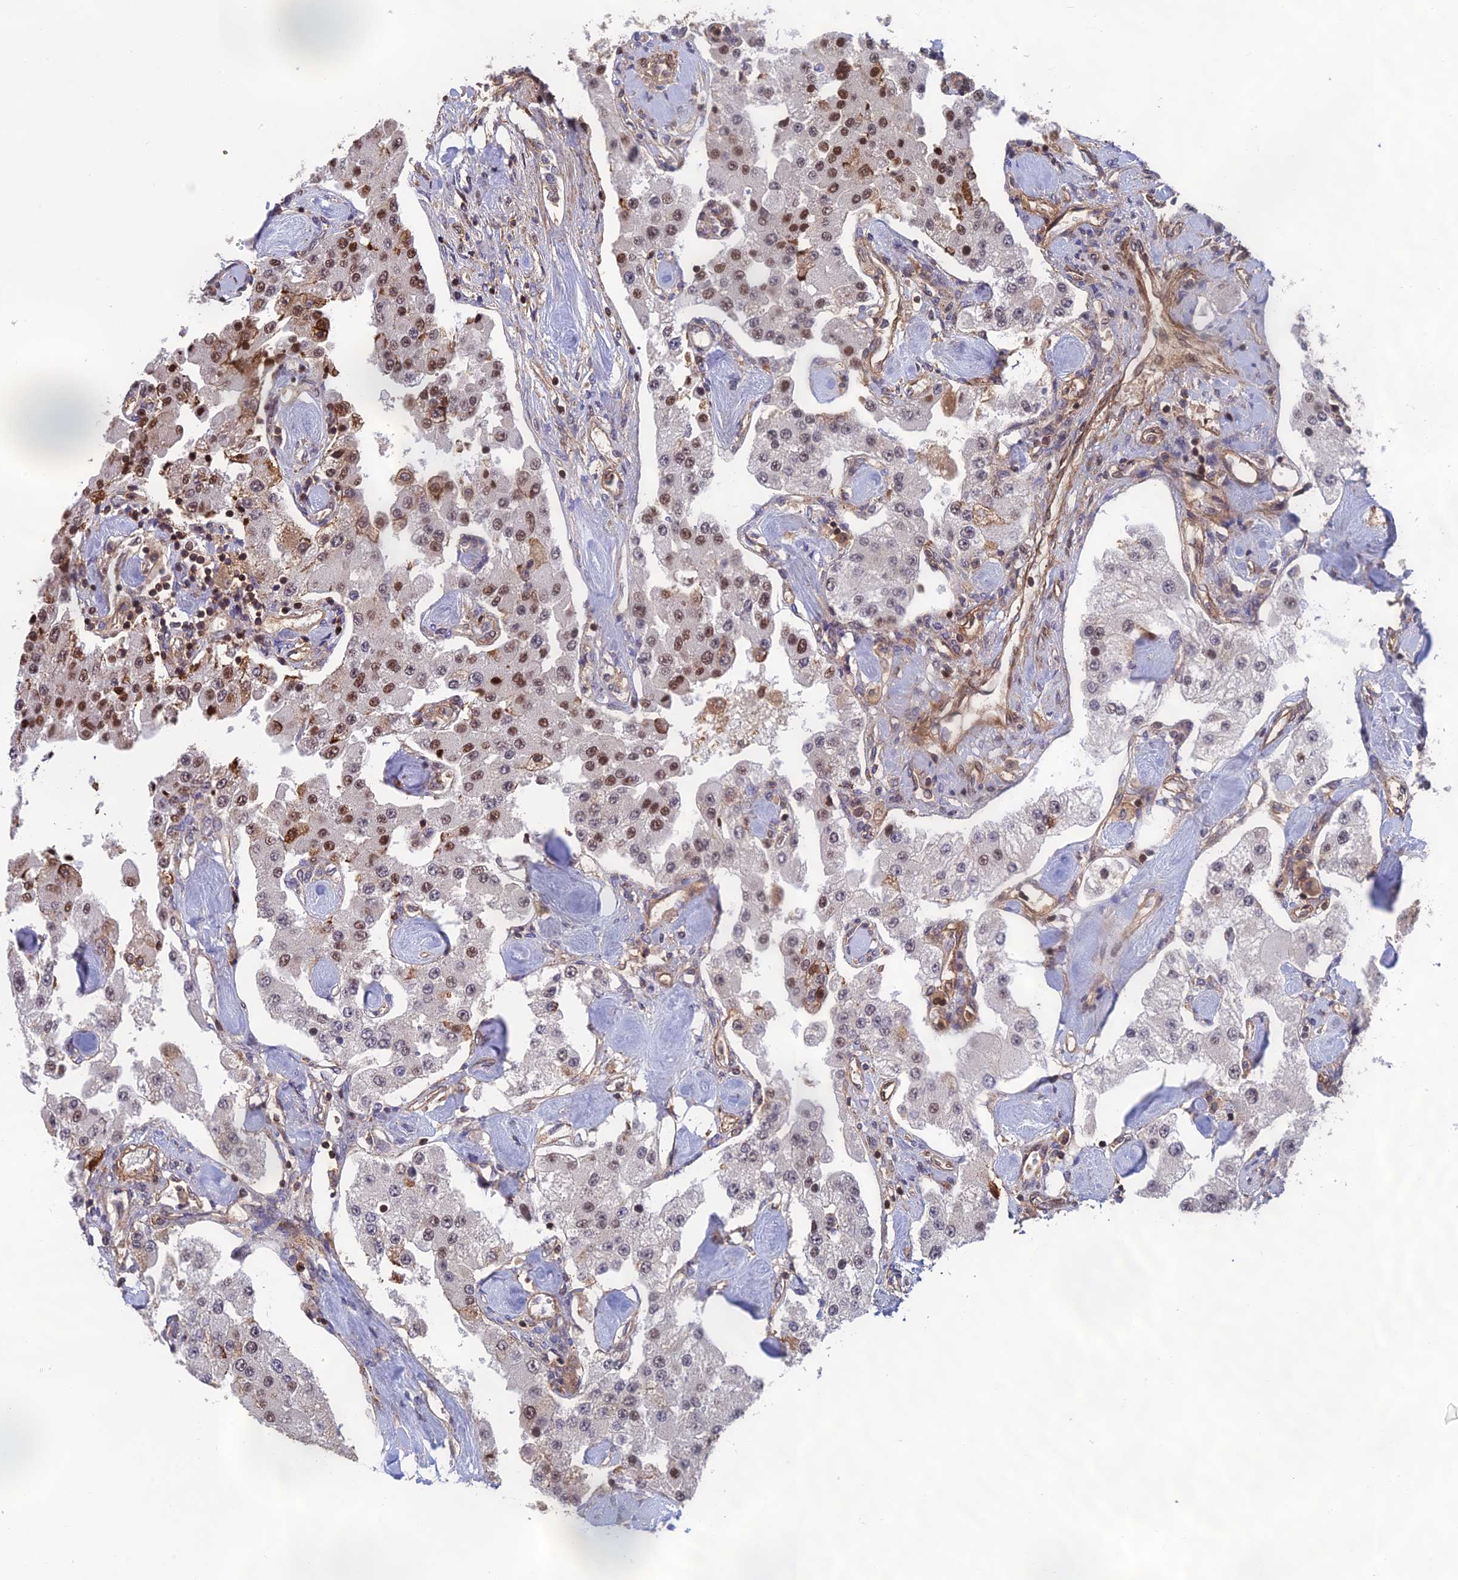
{"staining": {"intensity": "moderate", "quantity": "25%-75%", "location": "nuclear"}, "tissue": "carcinoid", "cell_type": "Tumor cells", "image_type": "cancer", "snomed": [{"axis": "morphology", "description": "Carcinoid, malignant, NOS"}, {"axis": "topography", "description": "Pancreas"}], "caption": "Approximately 25%-75% of tumor cells in human carcinoid (malignant) reveal moderate nuclear protein expression as visualized by brown immunohistochemical staining.", "gene": "OSBPL1A", "patient": {"sex": "male", "age": 41}}